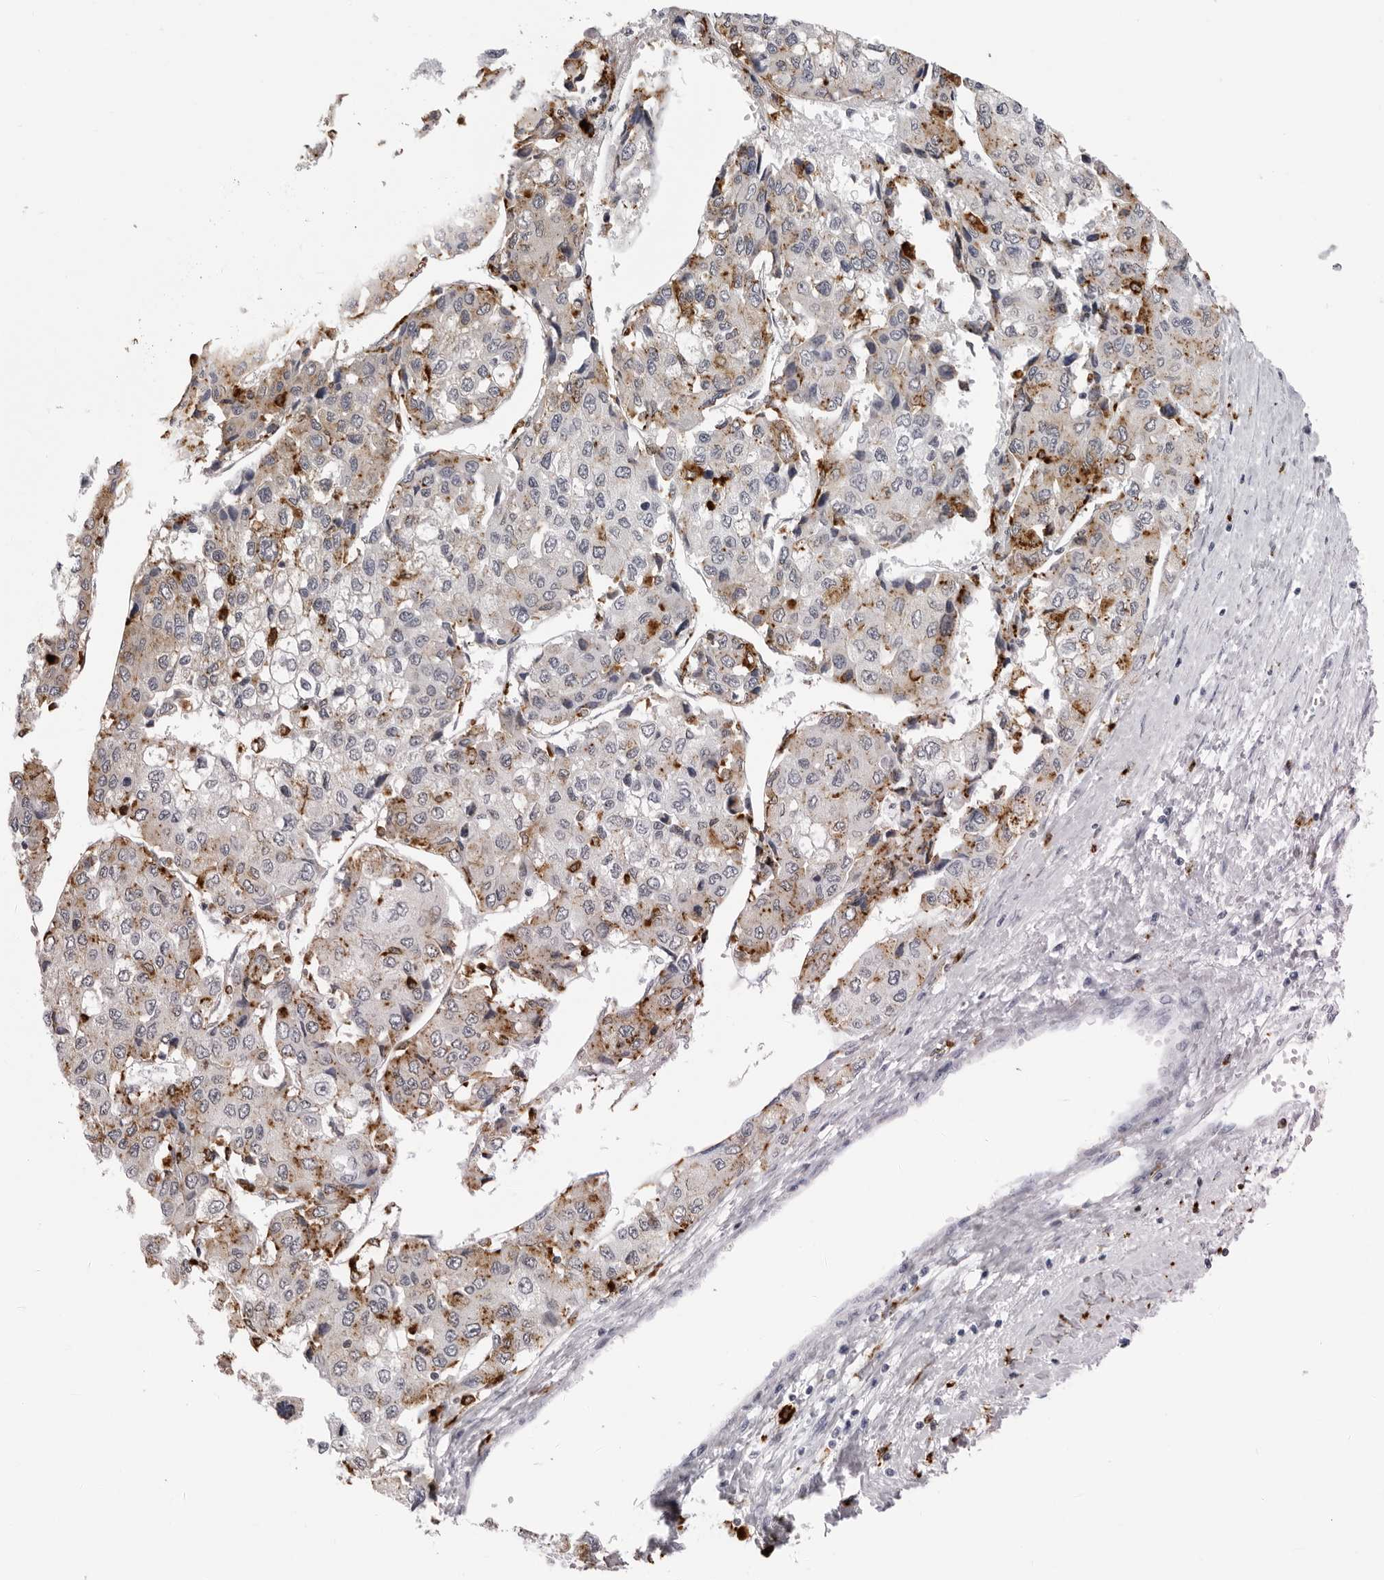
{"staining": {"intensity": "moderate", "quantity": "<25%", "location": "cytoplasmic/membranous"}, "tissue": "liver cancer", "cell_type": "Tumor cells", "image_type": "cancer", "snomed": [{"axis": "morphology", "description": "Carcinoma, Hepatocellular, NOS"}, {"axis": "topography", "description": "Liver"}], "caption": "Immunohistochemical staining of hepatocellular carcinoma (liver) exhibits low levels of moderate cytoplasmic/membranous protein expression in approximately <25% of tumor cells. The staining is performed using DAB (3,3'-diaminobenzidine) brown chromogen to label protein expression. The nuclei are counter-stained blue using hematoxylin.", "gene": "IL25", "patient": {"sex": "female", "age": 66}}